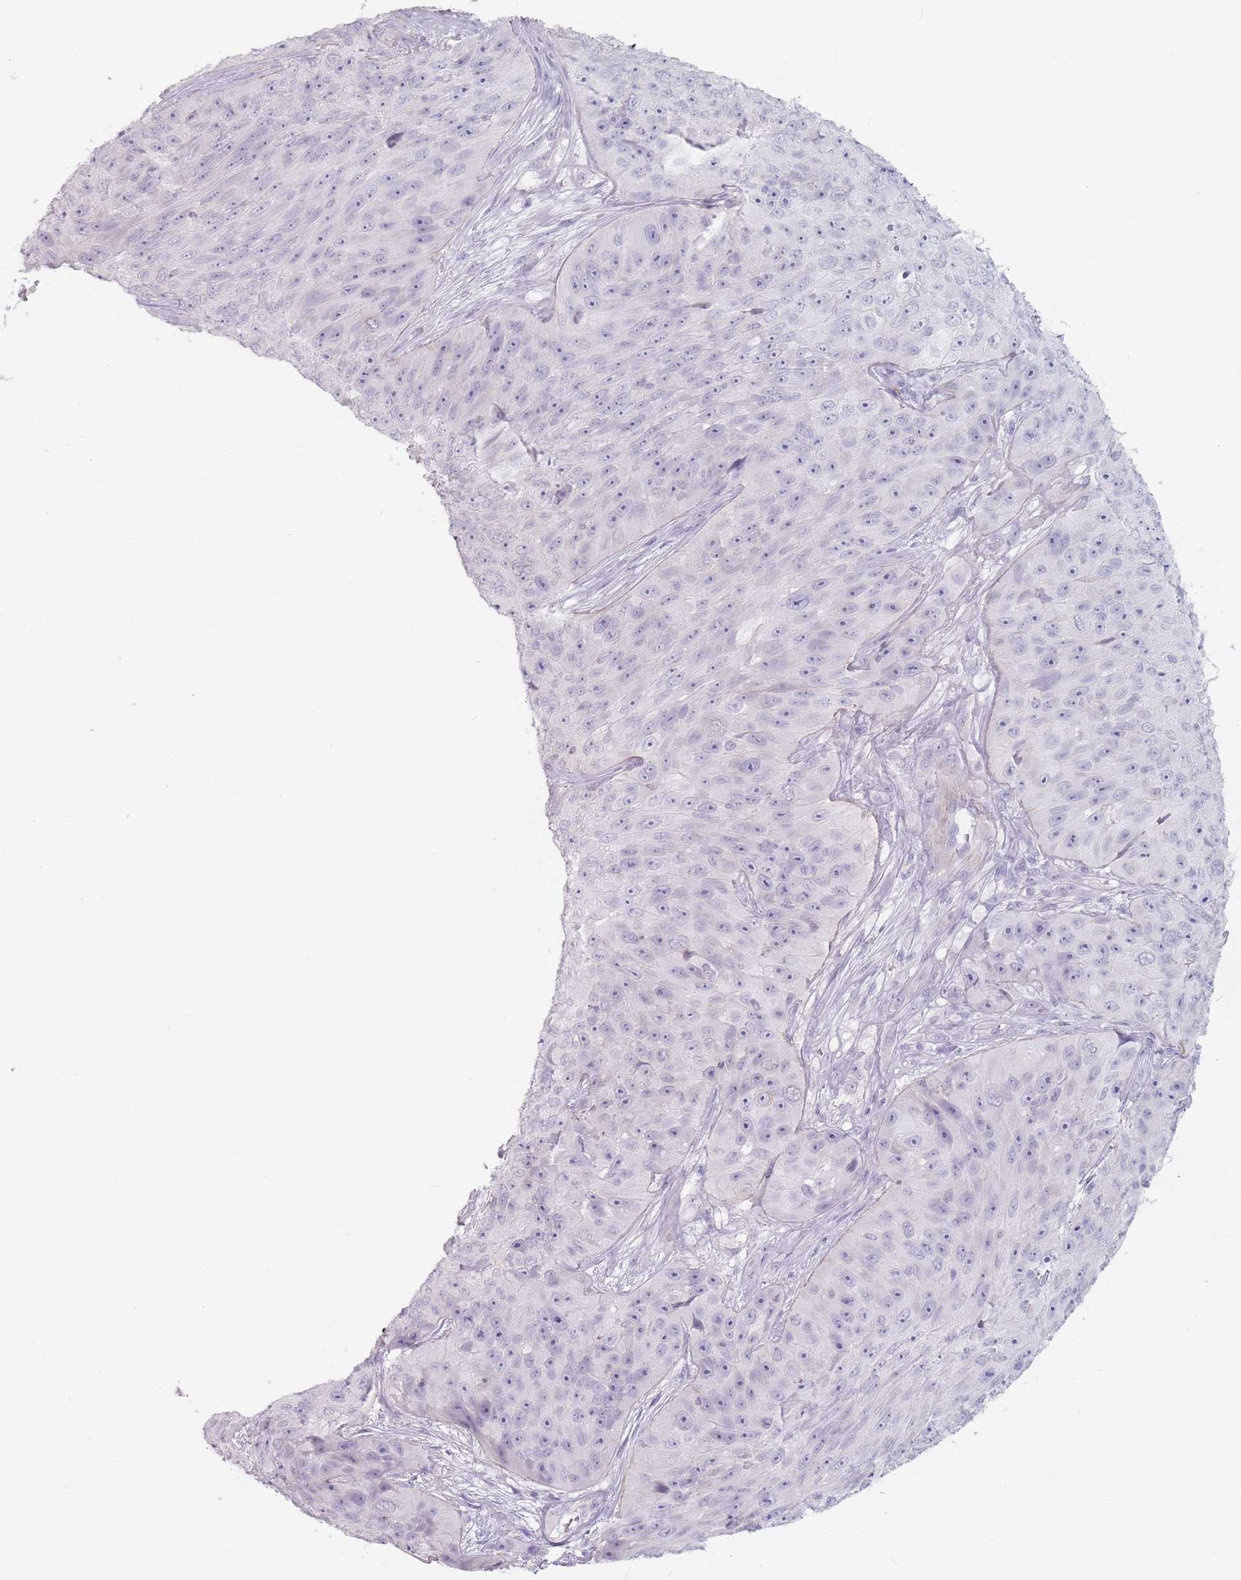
{"staining": {"intensity": "negative", "quantity": "none", "location": "none"}, "tissue": "skin cancer", "cell_type": "Tumor cells", "image_type": "cancer", "snomed": [{"axis": "morphology", "description": "Squamous cell carcinoma, NOS"}, {"axis": "topography", "description": "Skin"}], "caption": "Tumor cells are negative for protein expression in human skin cancer (squamous cell carcinoma).", "gene": "ZNF584", "patient": {"sex": "female", "age": 87}}